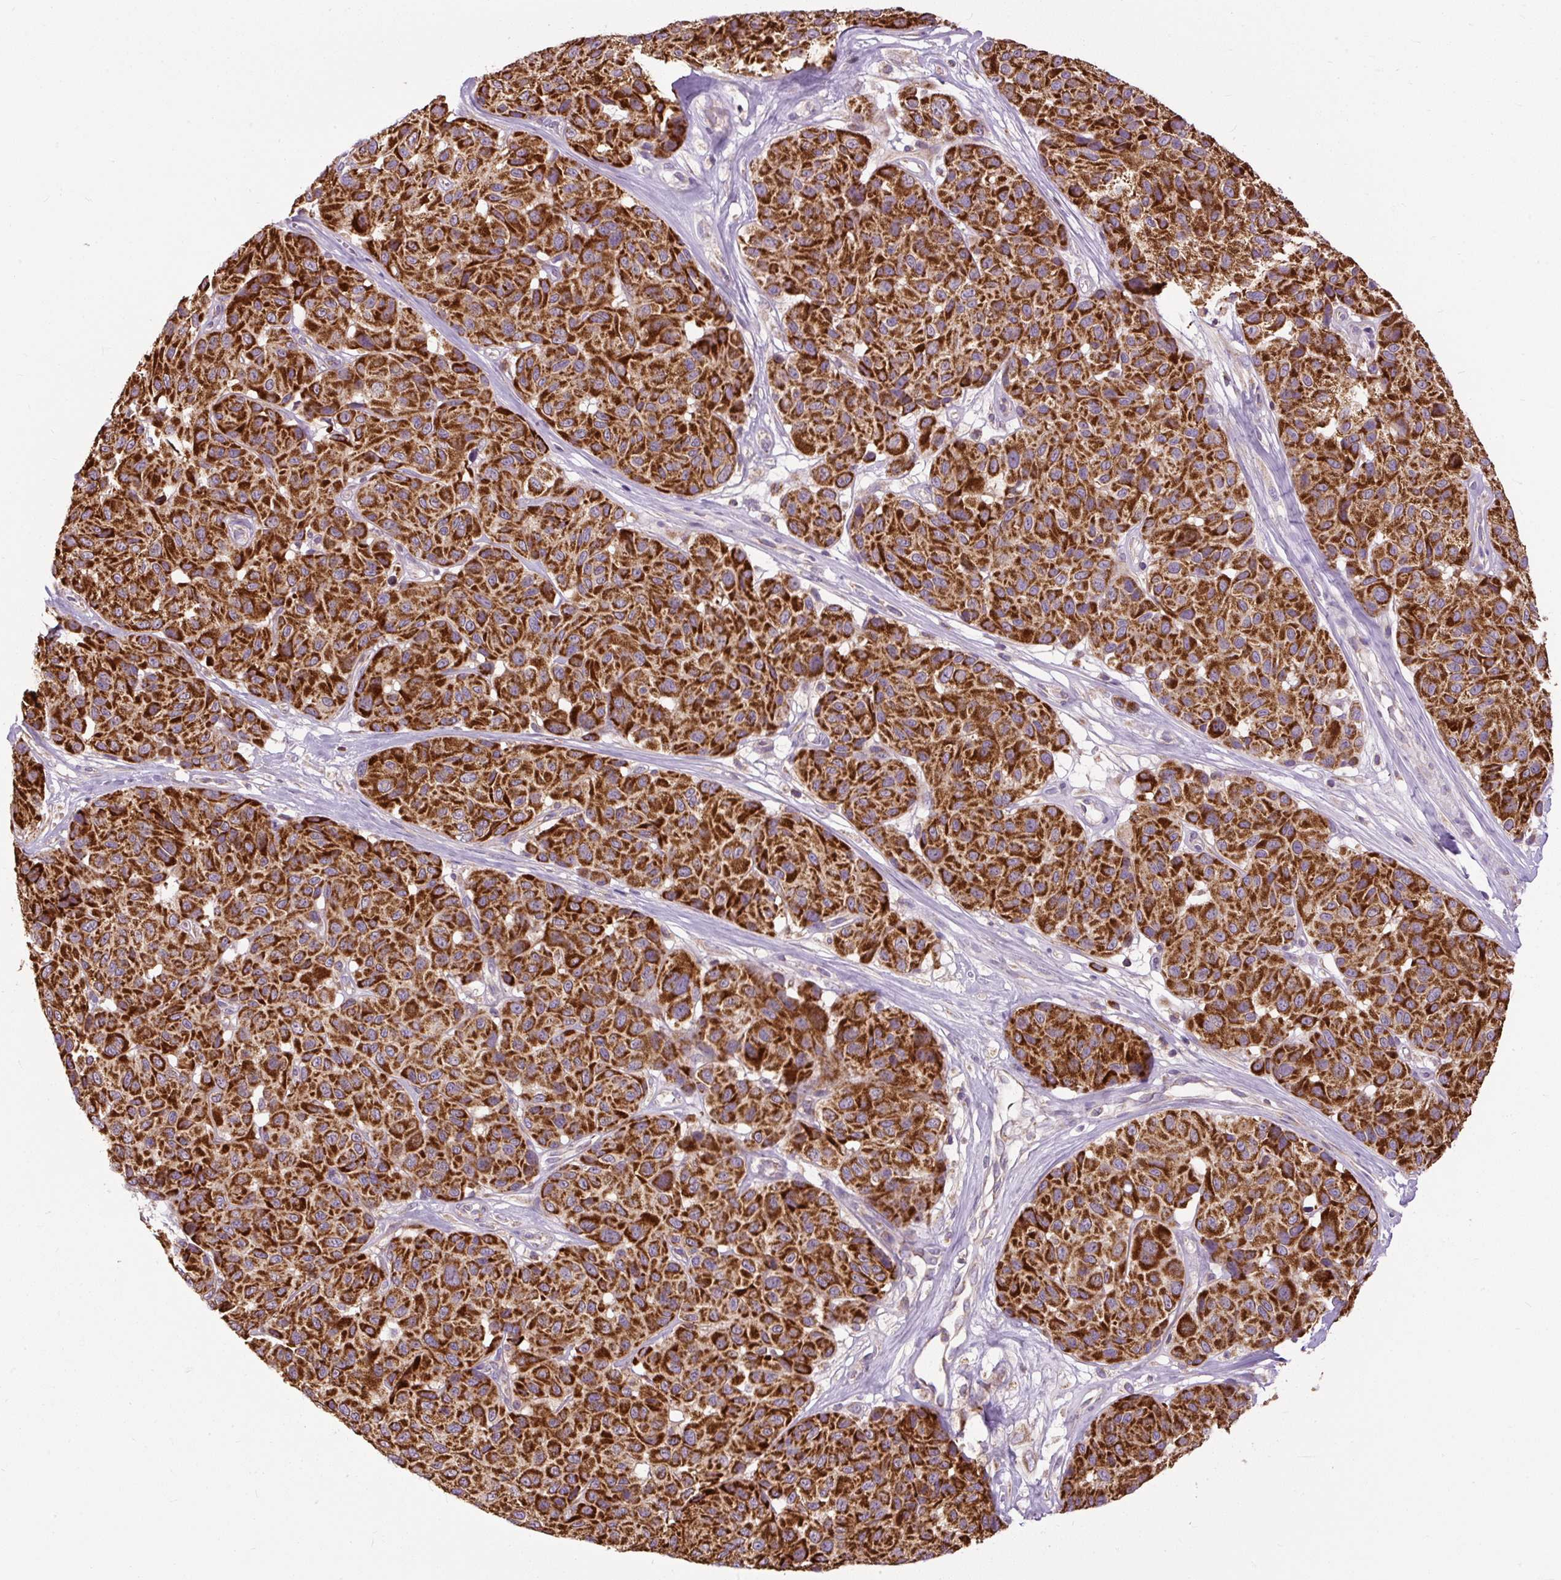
{"staining": {"intensity": "strong", "quantity": ">75%", "location": "cytoplasmic/membranous"}, "tissue": "melanoma", "cell_type": "Tumor cells", "image_type": "cancer", "snomed": [{"axis": "morphology", "description": "Malignant melanoma, NOS"}, {"axis": "topography", "description": "Skin"}], "caption": "This histopathology image displays immunohistochemistry (IHC) staining of human malignant melanoma, with high strong cytoplasmic/membranous positivity in about >75% of tumor cells.", "gene": "TM2D3", "patient": {"sex": "female", "age": 66}}